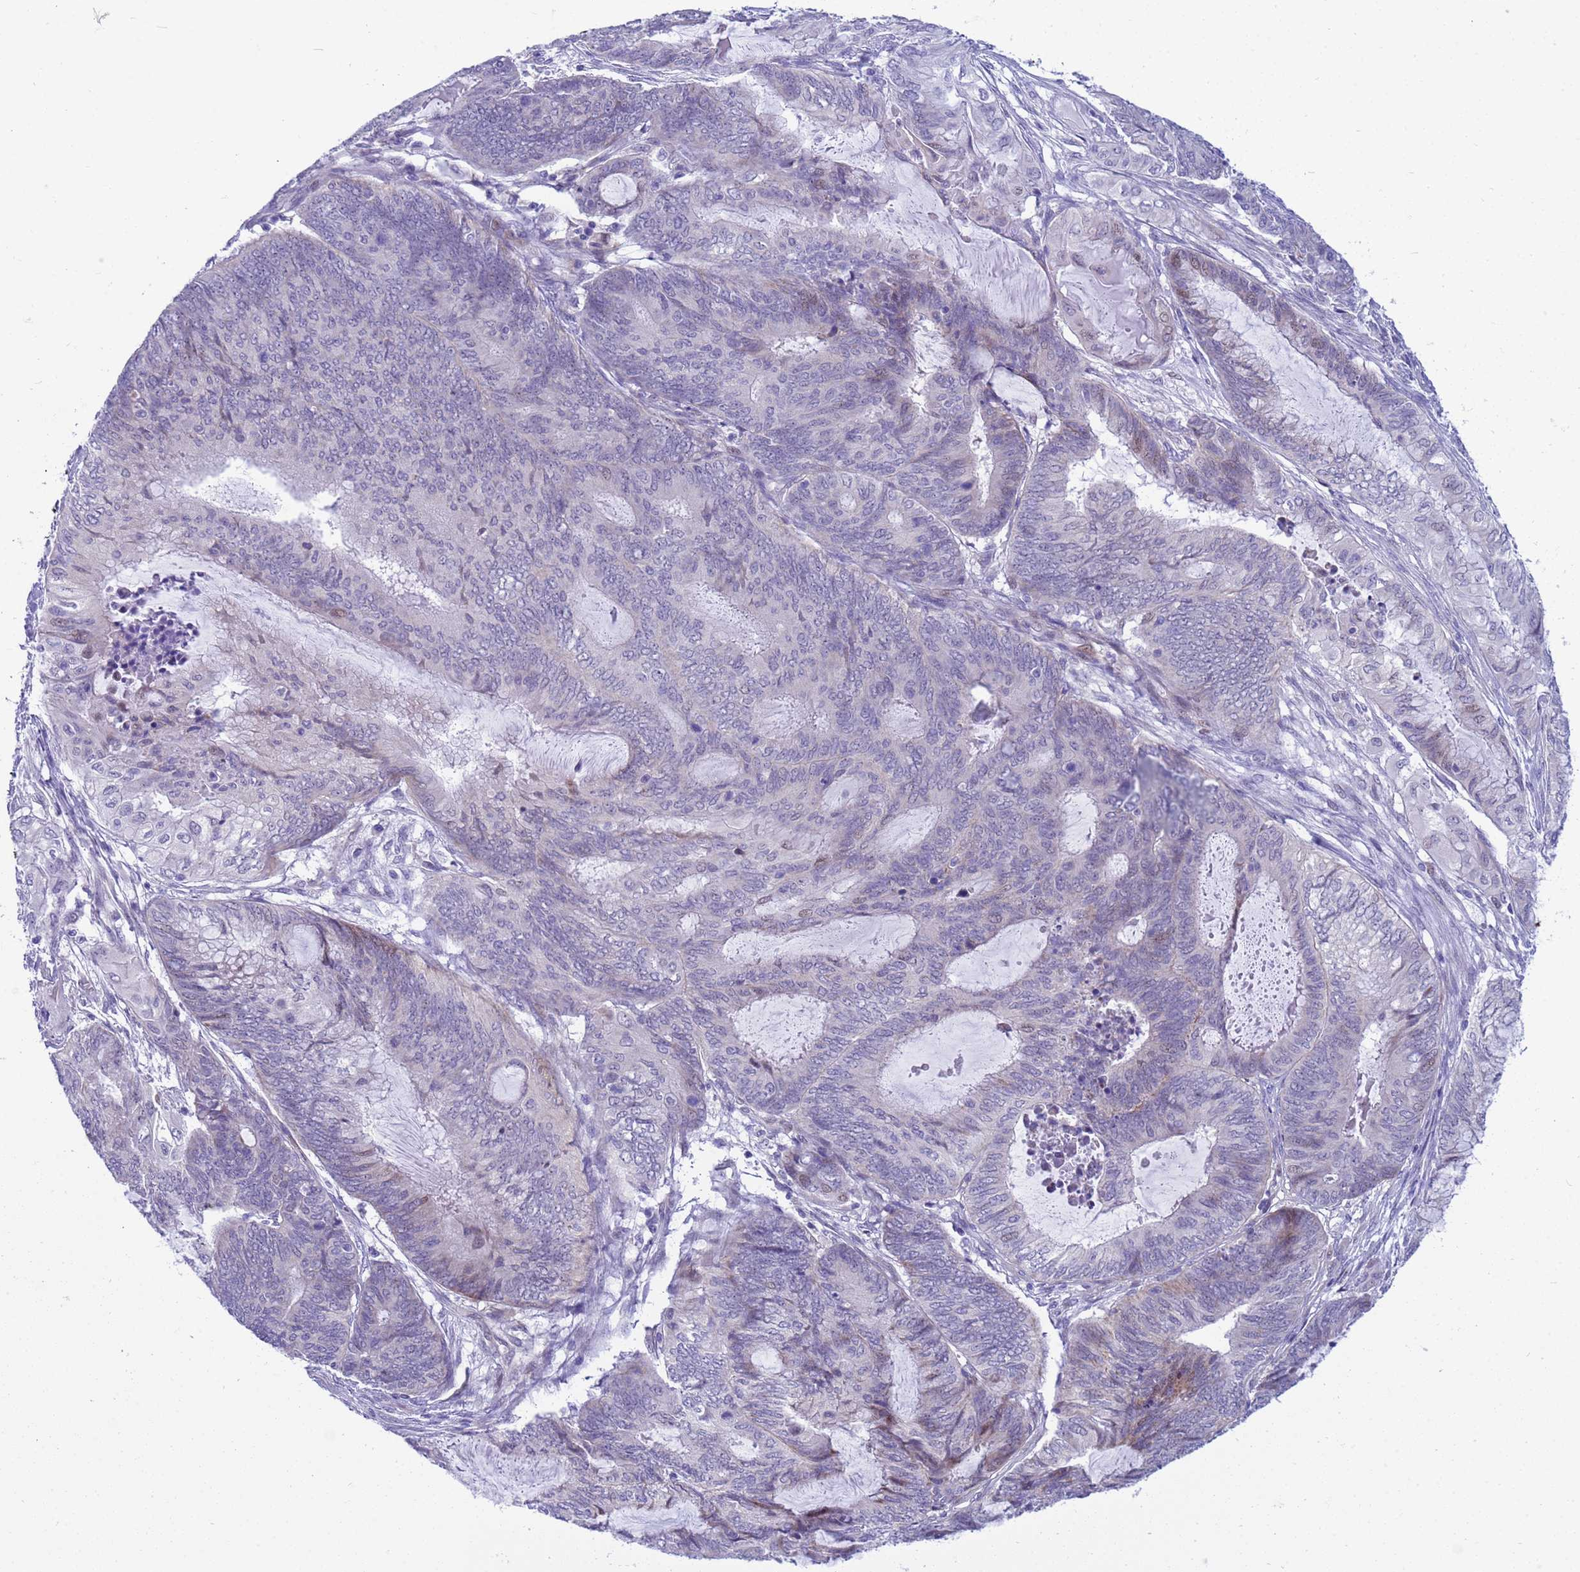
{"staining": {"intensity": "negative", "quantity": "none", "location": "none"}, "tissue": "endometrial cancer", "cell_type": "Tumor cells", "image_type": "cancer", "snomed": [{"axis": "morphology", "description": "Adenocarcinoma, NOS"}, {"axis": "topography", "description": "Uterus"}, {"axis": "topography", "description": "Endometrium"}], "caption": "This is an IHC micrograph of endometrial adenocarcinoma. There is no expression in tumor cells.", "gene": "LRATD1", "patient": {"sex": "female", "age": 70}}